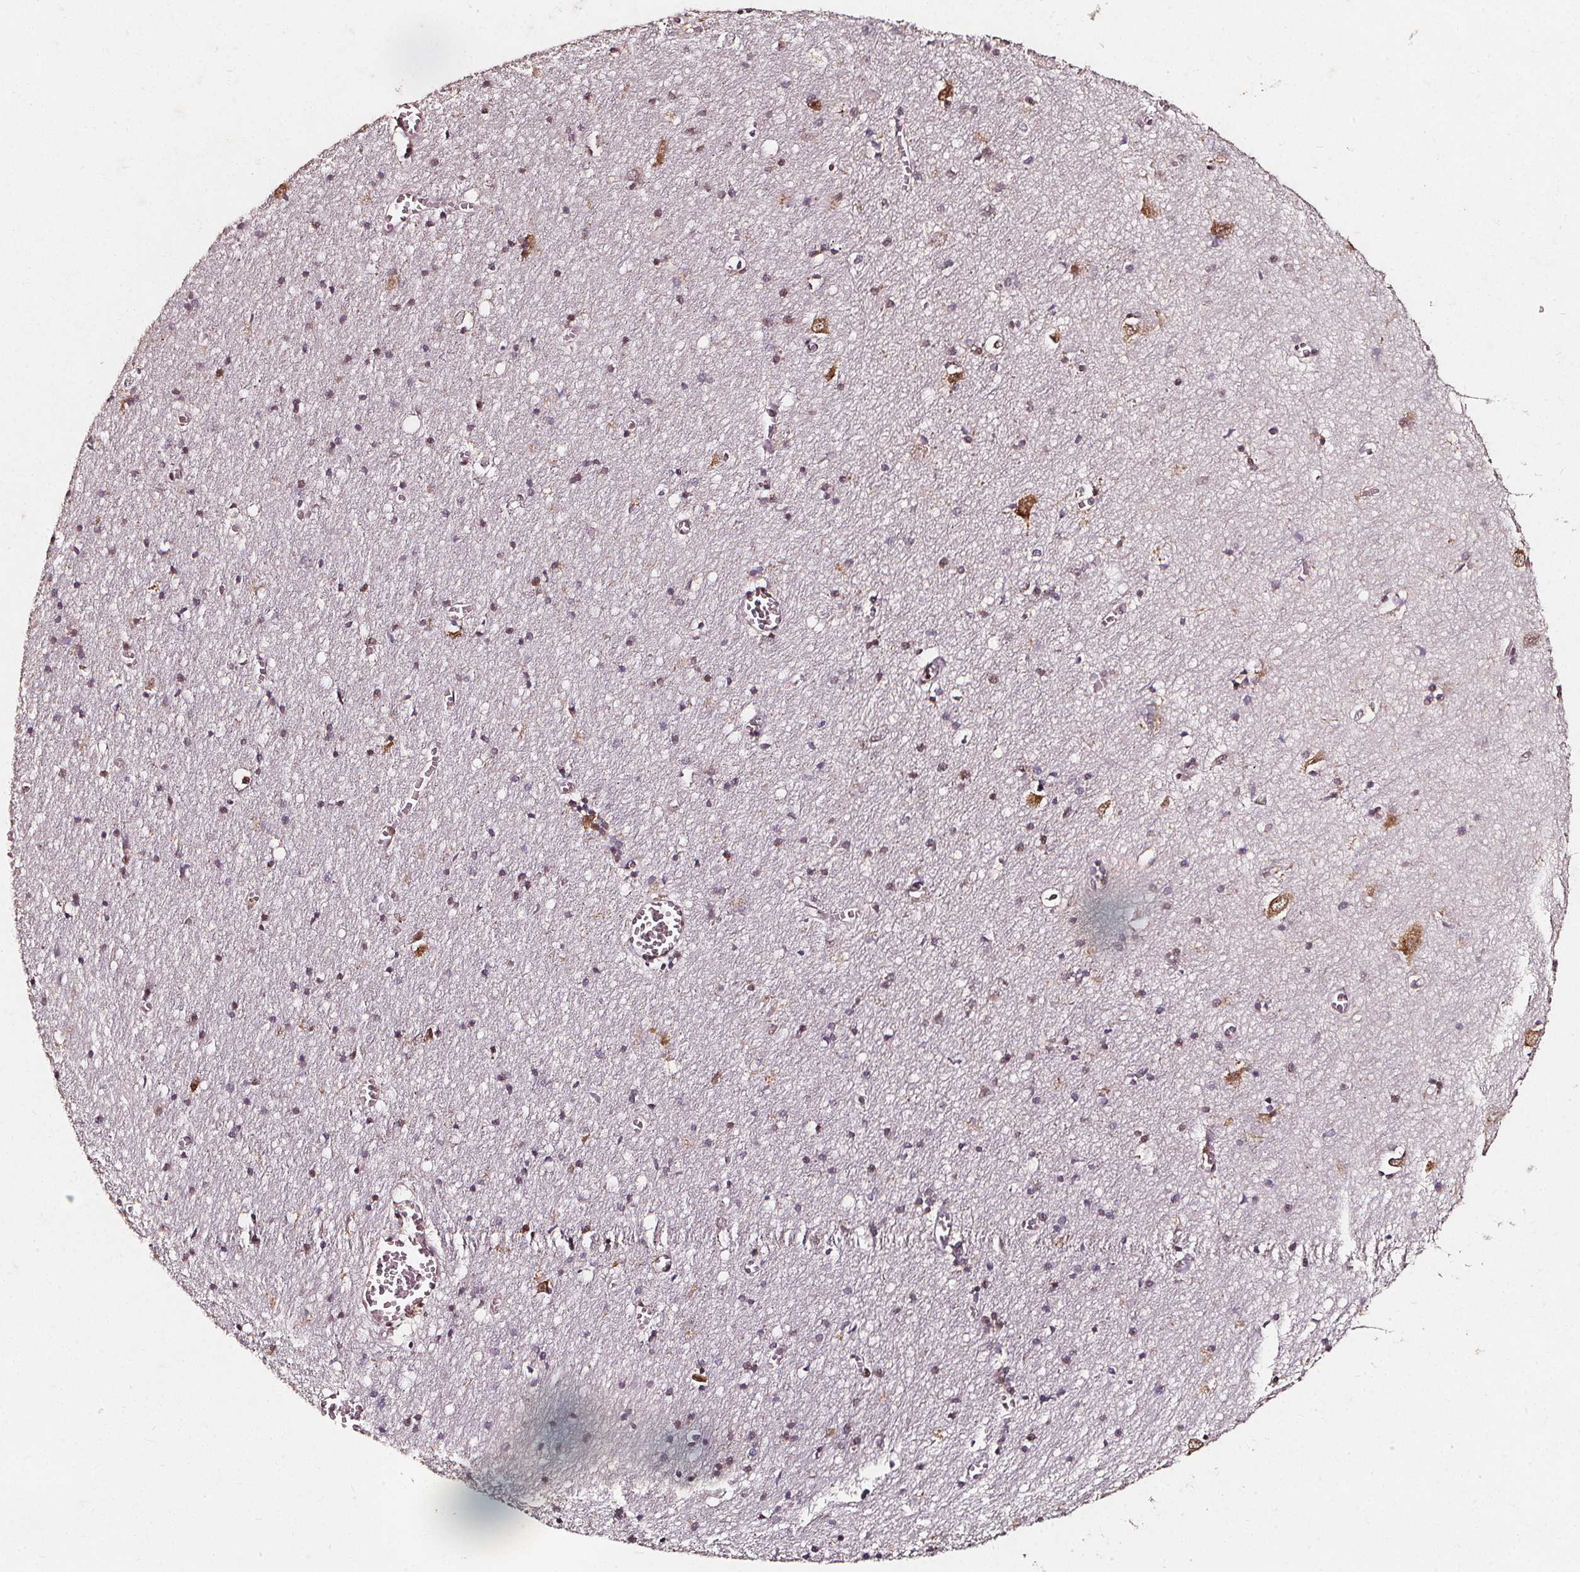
{"staining": {"intensity": "moderate", "quantity": "<25%", "location": "cytoplasmic/membranous,nuclear"}, "tissue": "cerebral cortex", "cell_type": "Endothelial cells", "image_type": "normal", "snomed": [{"axis": "morphology", "description": "Normal tissue, NOS"}, {"axis": "topography", "description": "Cerebral cortex"}], "caption": "A histopathology image of human cerebral cortex stained for a protein displays moderate cytoplasmic/membranous,nuclear brown staining in endothelial cells.", "gene": "SMN1", "patient": {"sex": "male", "age": 70}}